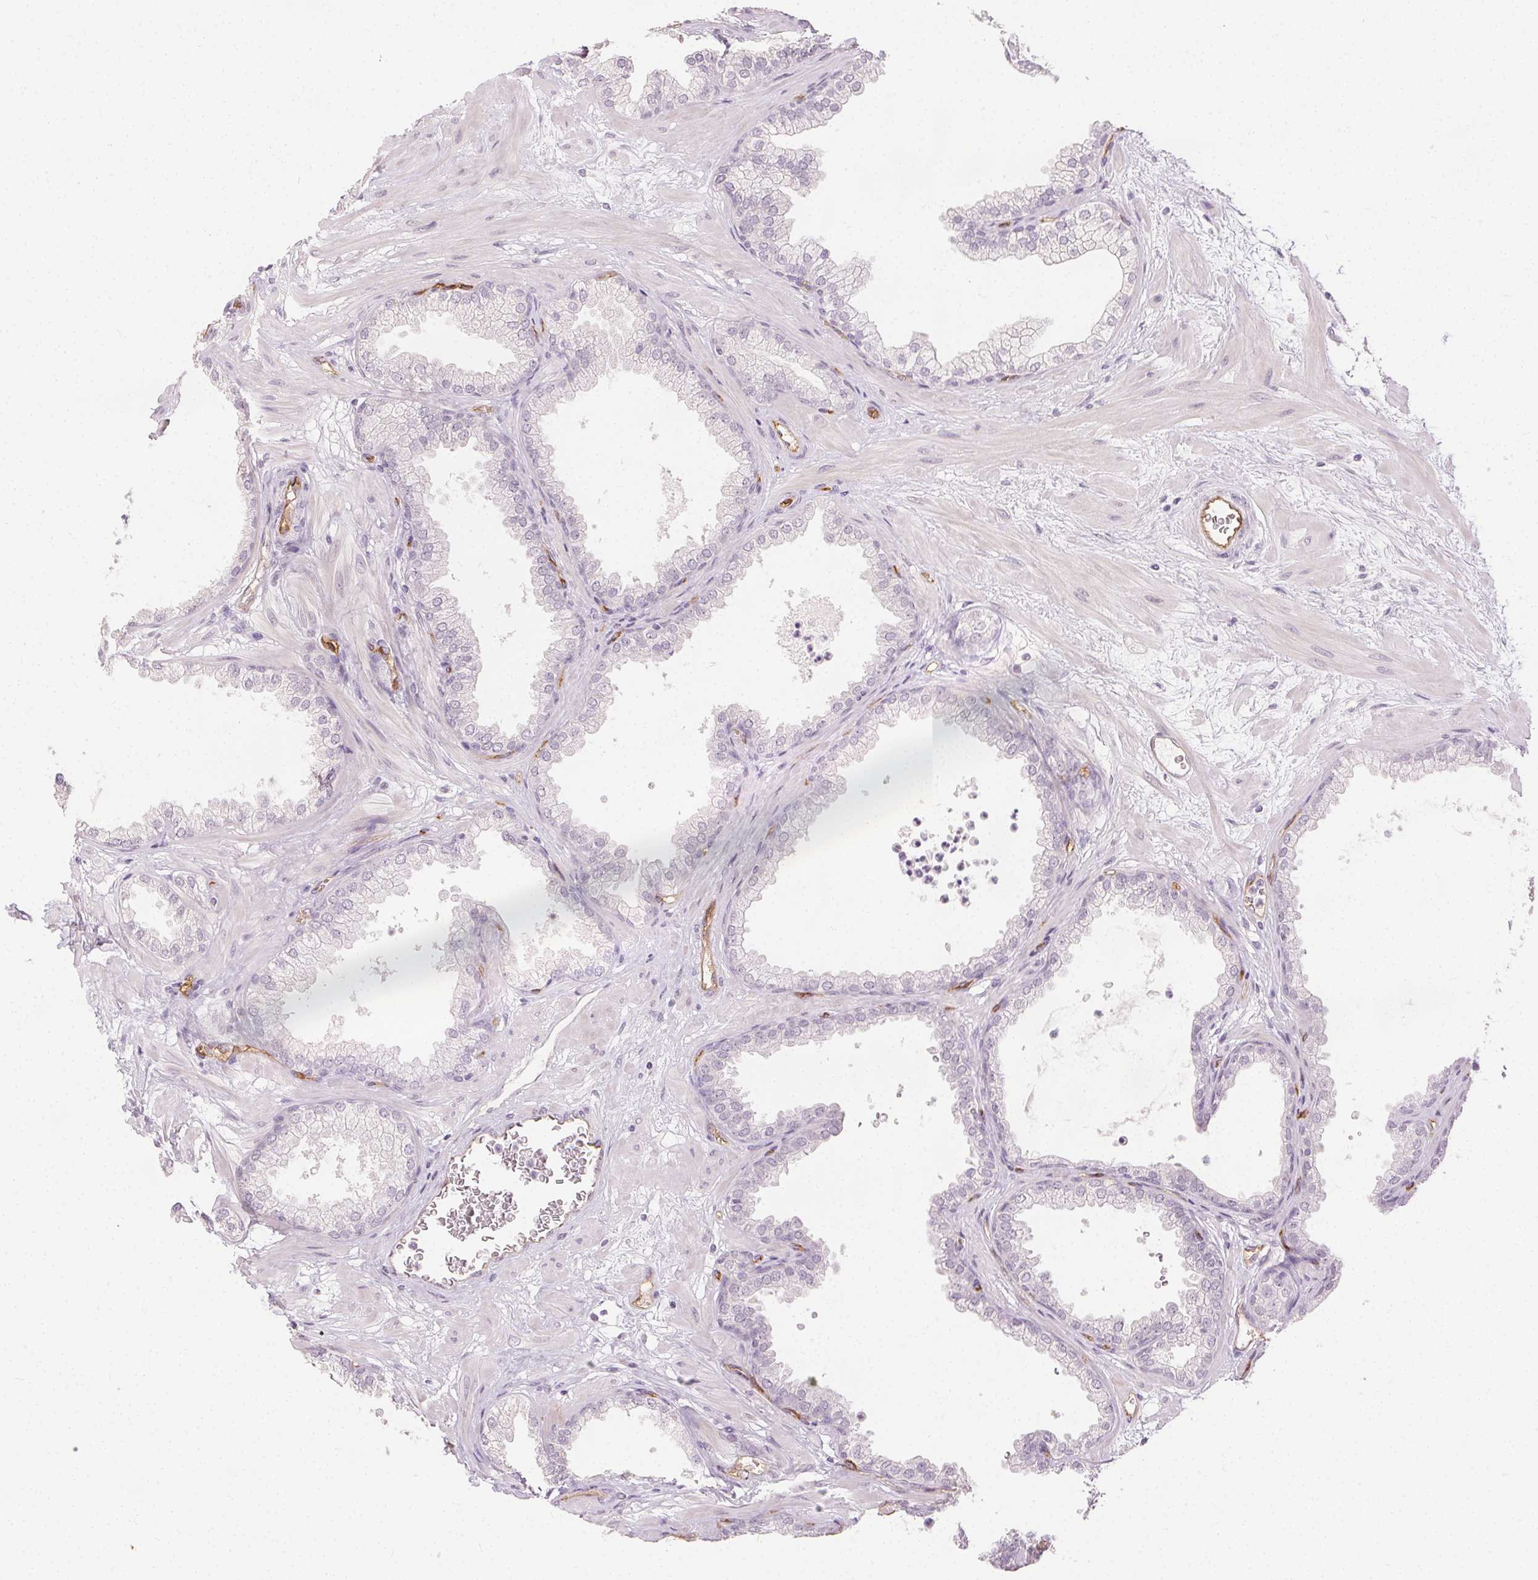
{"staining": {"intensity": "negative", "quantity": "none", "location": "none"}, "tissue": "prostate", "cell_type": "Glandular cells", "image_type": "normal", "snomed": [{"axis": "morphology", "description": "Normal tissue, NOS"}, {"axis": "topography", "description": "Prostate"}], "caption": "This photomicrograph is of benign prostate stained with immunohistochemistry to label a protein in brown with the nuclei are counter-stained blue. There is no expression in glandular cells.", "gene": "PODXL", "patient": {"sex": "male", "age": 37}}